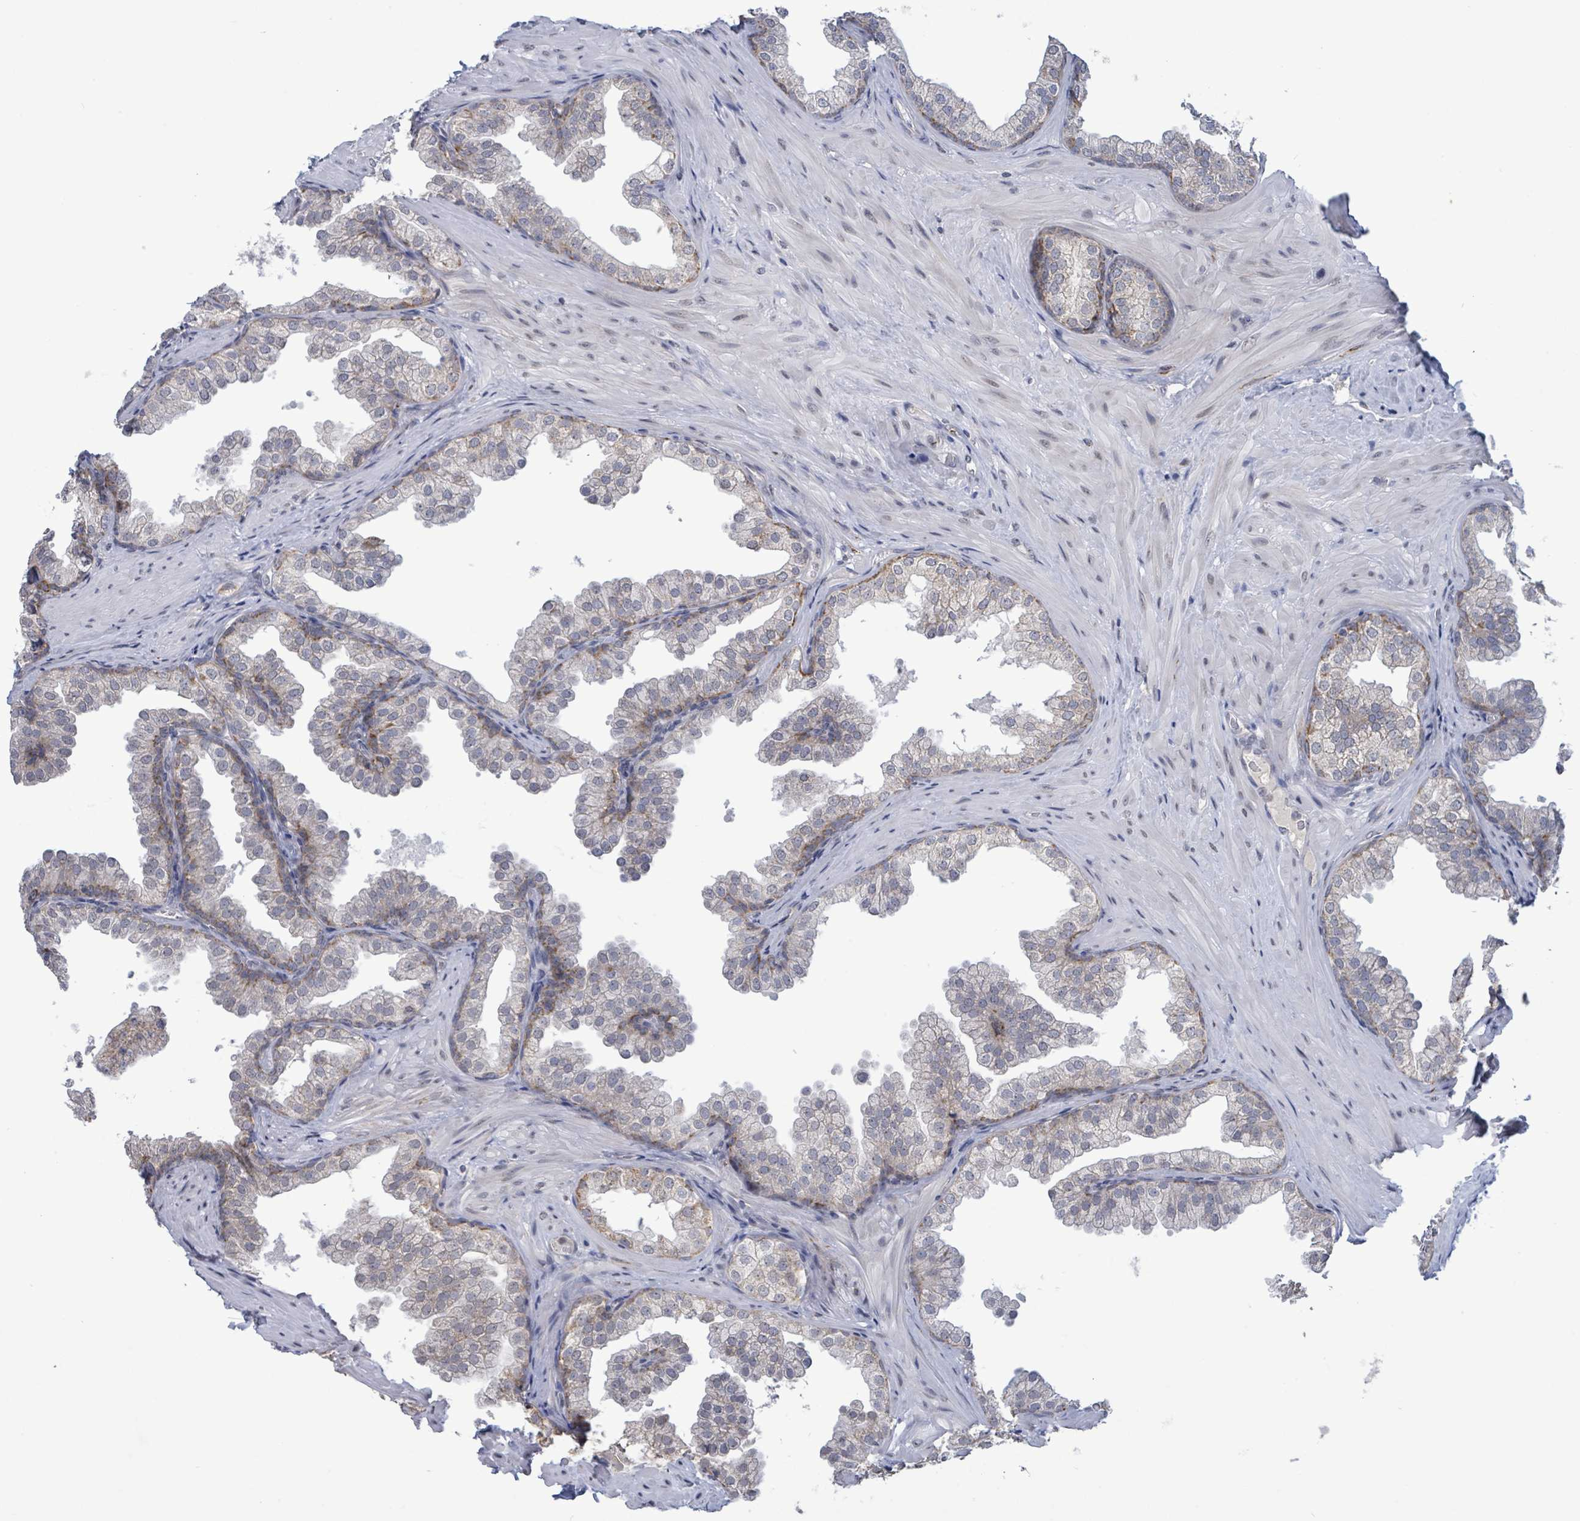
{"staining": {"intensity": "moderate", "quantity": "25%-75%", "location": "cytoplasmic/membranous"}, "tissue": "prostate", "cell_type": "Glandular cells", "image_type": "normal", "snomed": [{"axis": "morphology", "description": "Normal tissue, NOS"}, {"axis": "topography", "description": "Prostate"}], "caption": "Immunohistochemistry (IHC) (DAB) staining of benign prostate exhibits moderate cytoplasmic/membranous protein expression in about 25%-75% of glandular cells.", "gene": "COQ10B", "patient": {"sex": "male", "age": 37}}